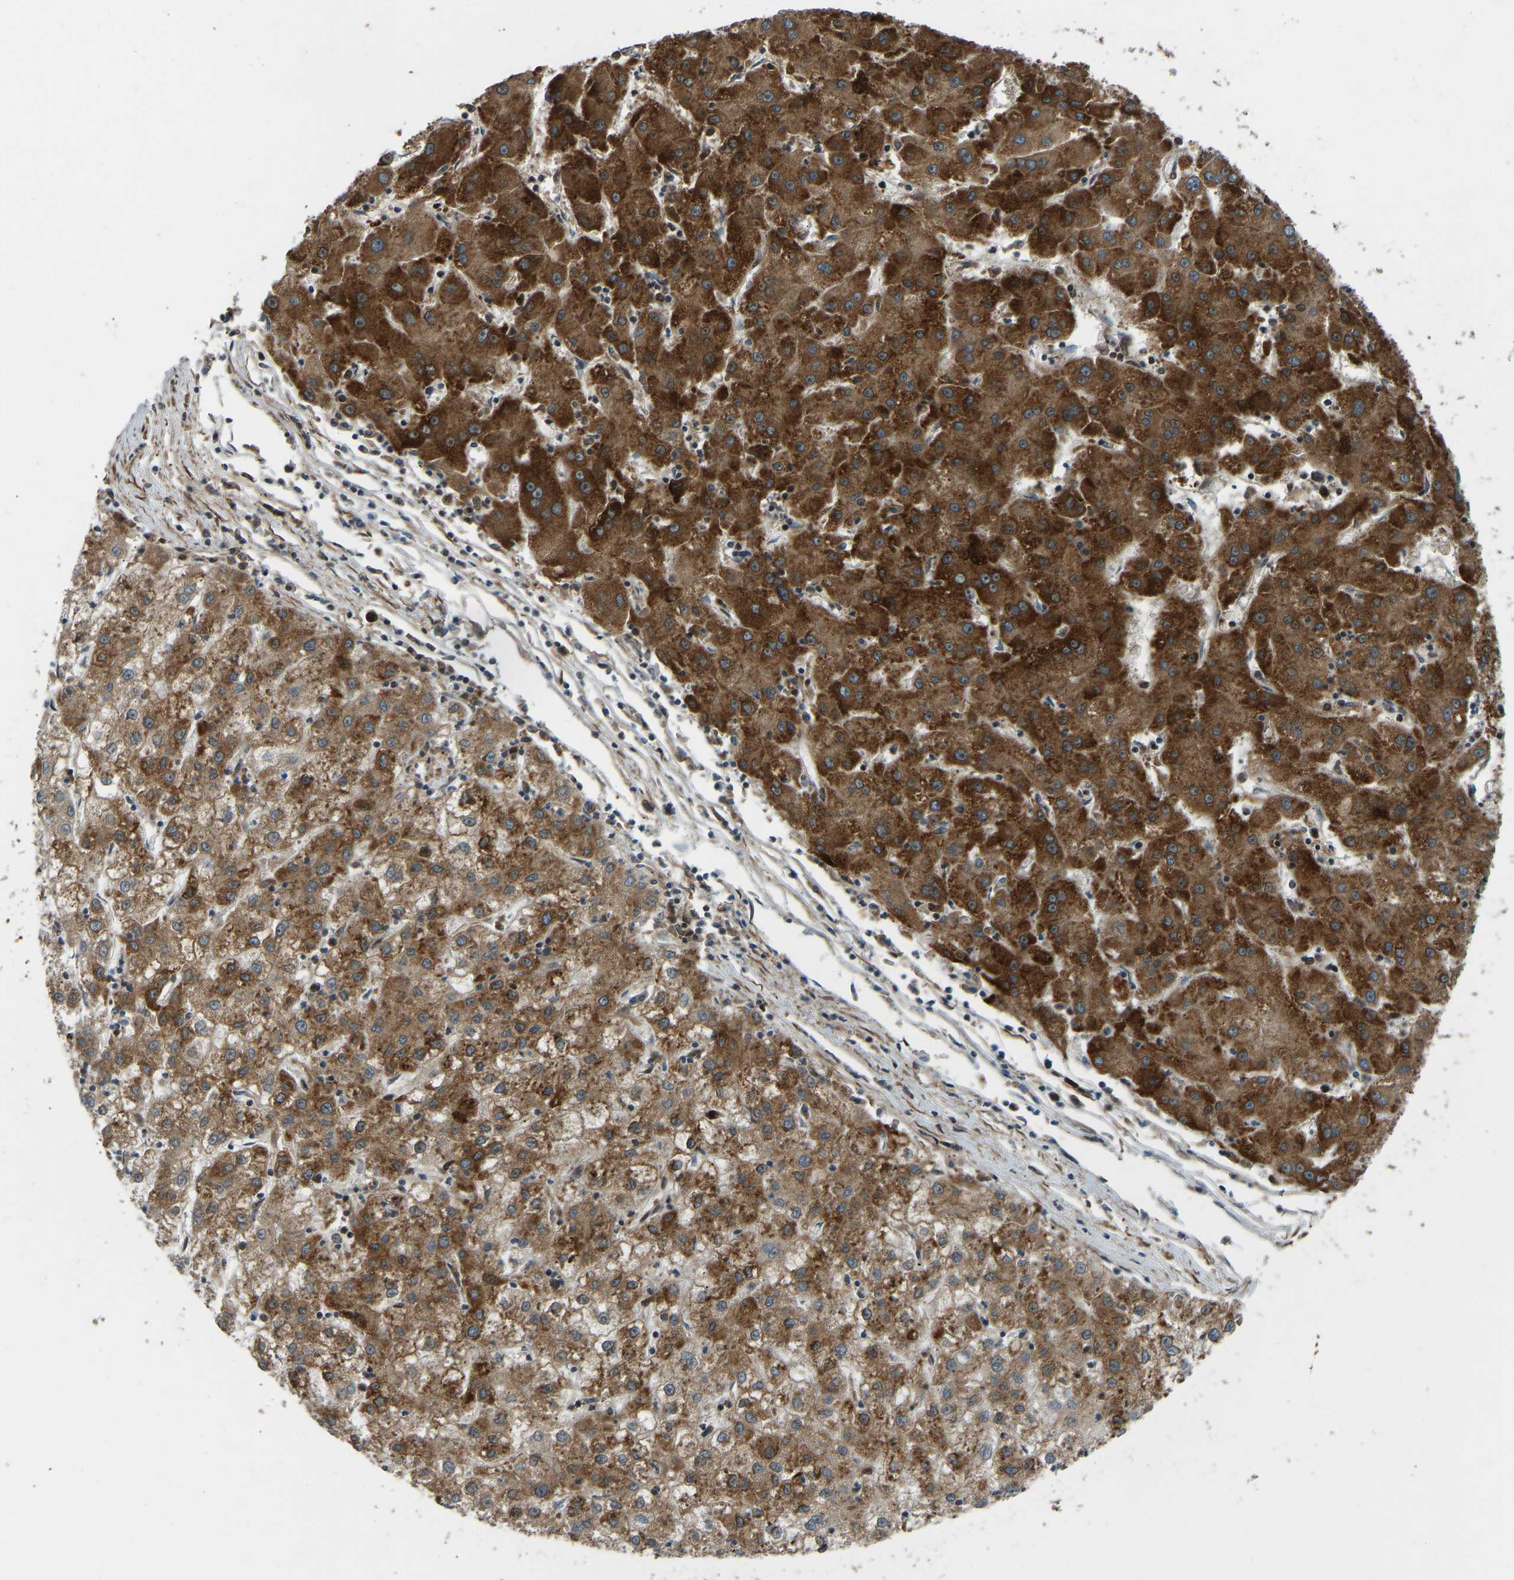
{"staining": {"intensity": "strong", "quantity": ">75%", "location": "cytoplasmic/membranous"}, "tissue": "liver cancer", "cell_type": "Tumor cells", "image_type": "cancer", "snomed": [{"axis": "morphology", "description": "Carcinoma, Hepatocellular, NOS"}, {"axis": "topography", "description": "Liver"}], "caption": "DAB (3,3'-diaminobenzidine) immunohistochemical staining of liver hepatocellular carcinoma reveals strong cytoplasmic/membranous protein positivity in approximately >75% of tumor cells.", "gene": "OS9", "patient": {"sex": "male", "age": 72}}